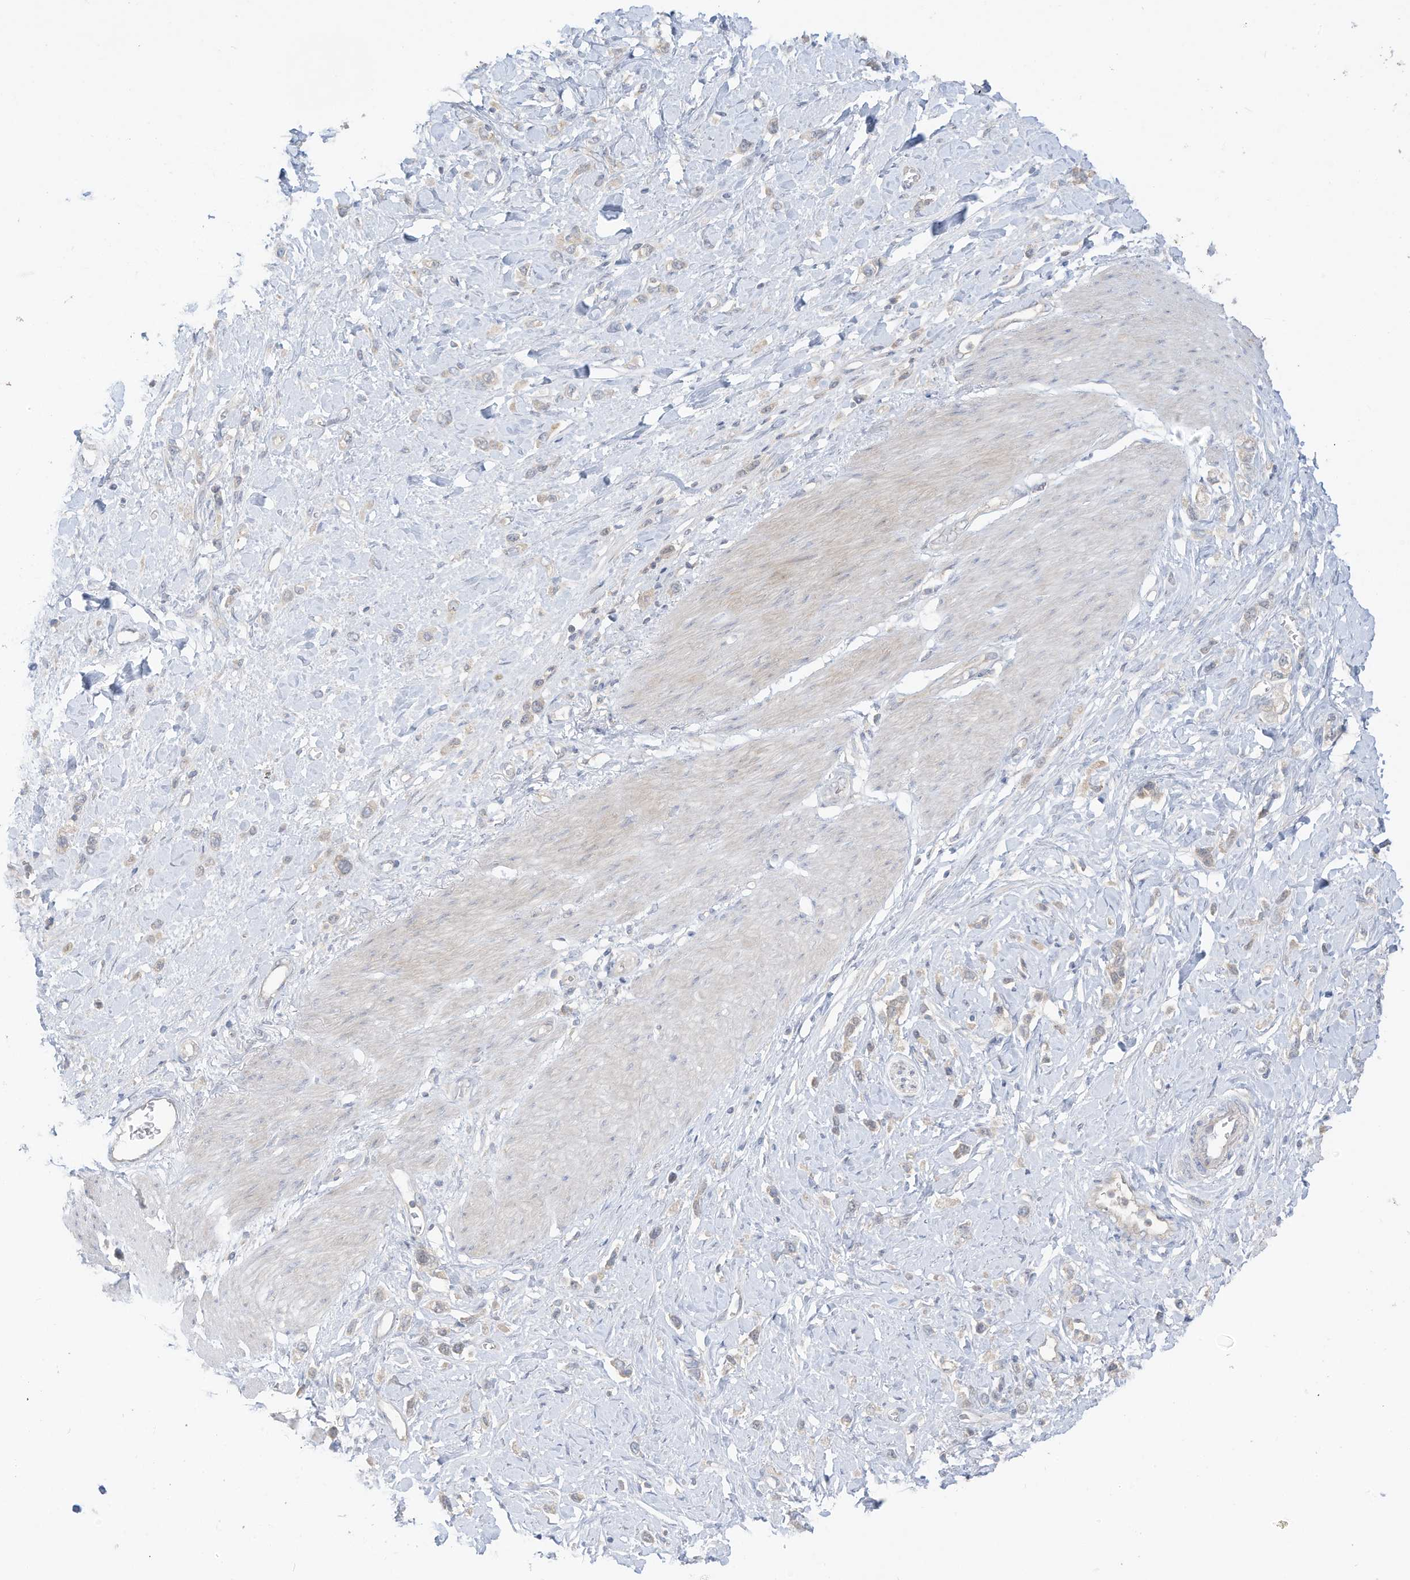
{"staining": {"intensity": "negative", "quantity": "none", "location": "none"}, "tissue": "stomach cancer", "cell_type": "Tumor cells", "image_type": "cancer", "snomed": [{"axis": "morphology", "description": "Normal tissue, NOS"}, {"axis": "morphology", "description": "Adenocarcinoma, NOS"}, {"axis": "topography", "description": "Stomach, upper"}, {"axis": "topography", "description": "Stomach"}], "caption": "This is a micrograph of IHC staining of stomach cancer (adenocarcinoma), which shows no positivity in tumor cells.", "gene": "LRRN2", "patient": {"sex": "female", "age": 65}}